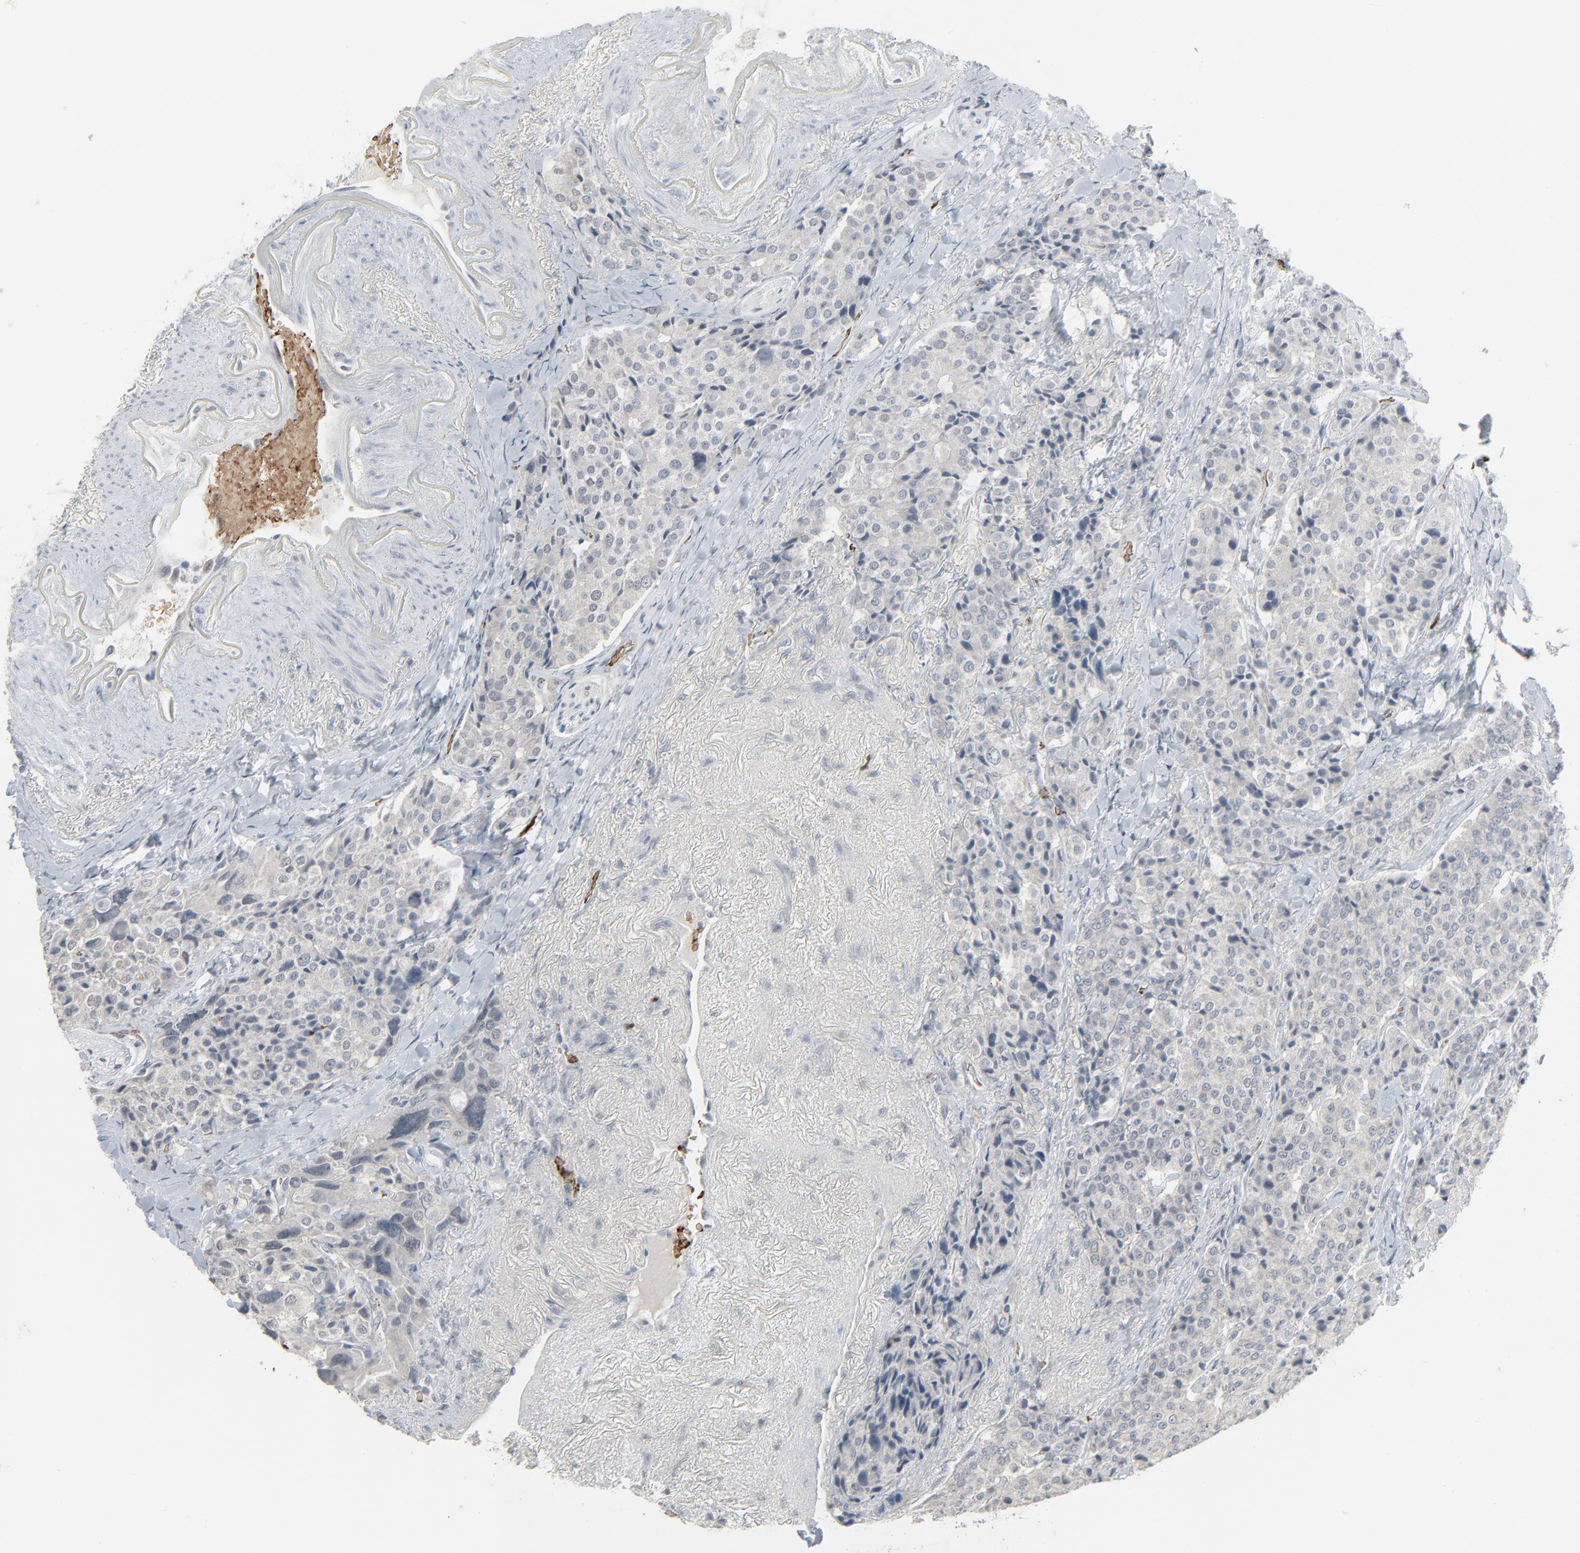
{"staining": {"intensity": "negative", "quantity": "none", "location": "none"}, "tissue": "carcinoid", "cell_type": "Tumor cells", "image_type": "cancer", "snomed": [{"axis": "morphology", "description": "Carcinoid, malignant, NOS"}, {"axis": "topography", "description": "Colon"}], "caption": "A histopathology image of malignant carcinoid stained for a protein displays no brown staining in tumor cells.", "gene": "SAGE1", "patient": {"sex": "female", "age": 61}}